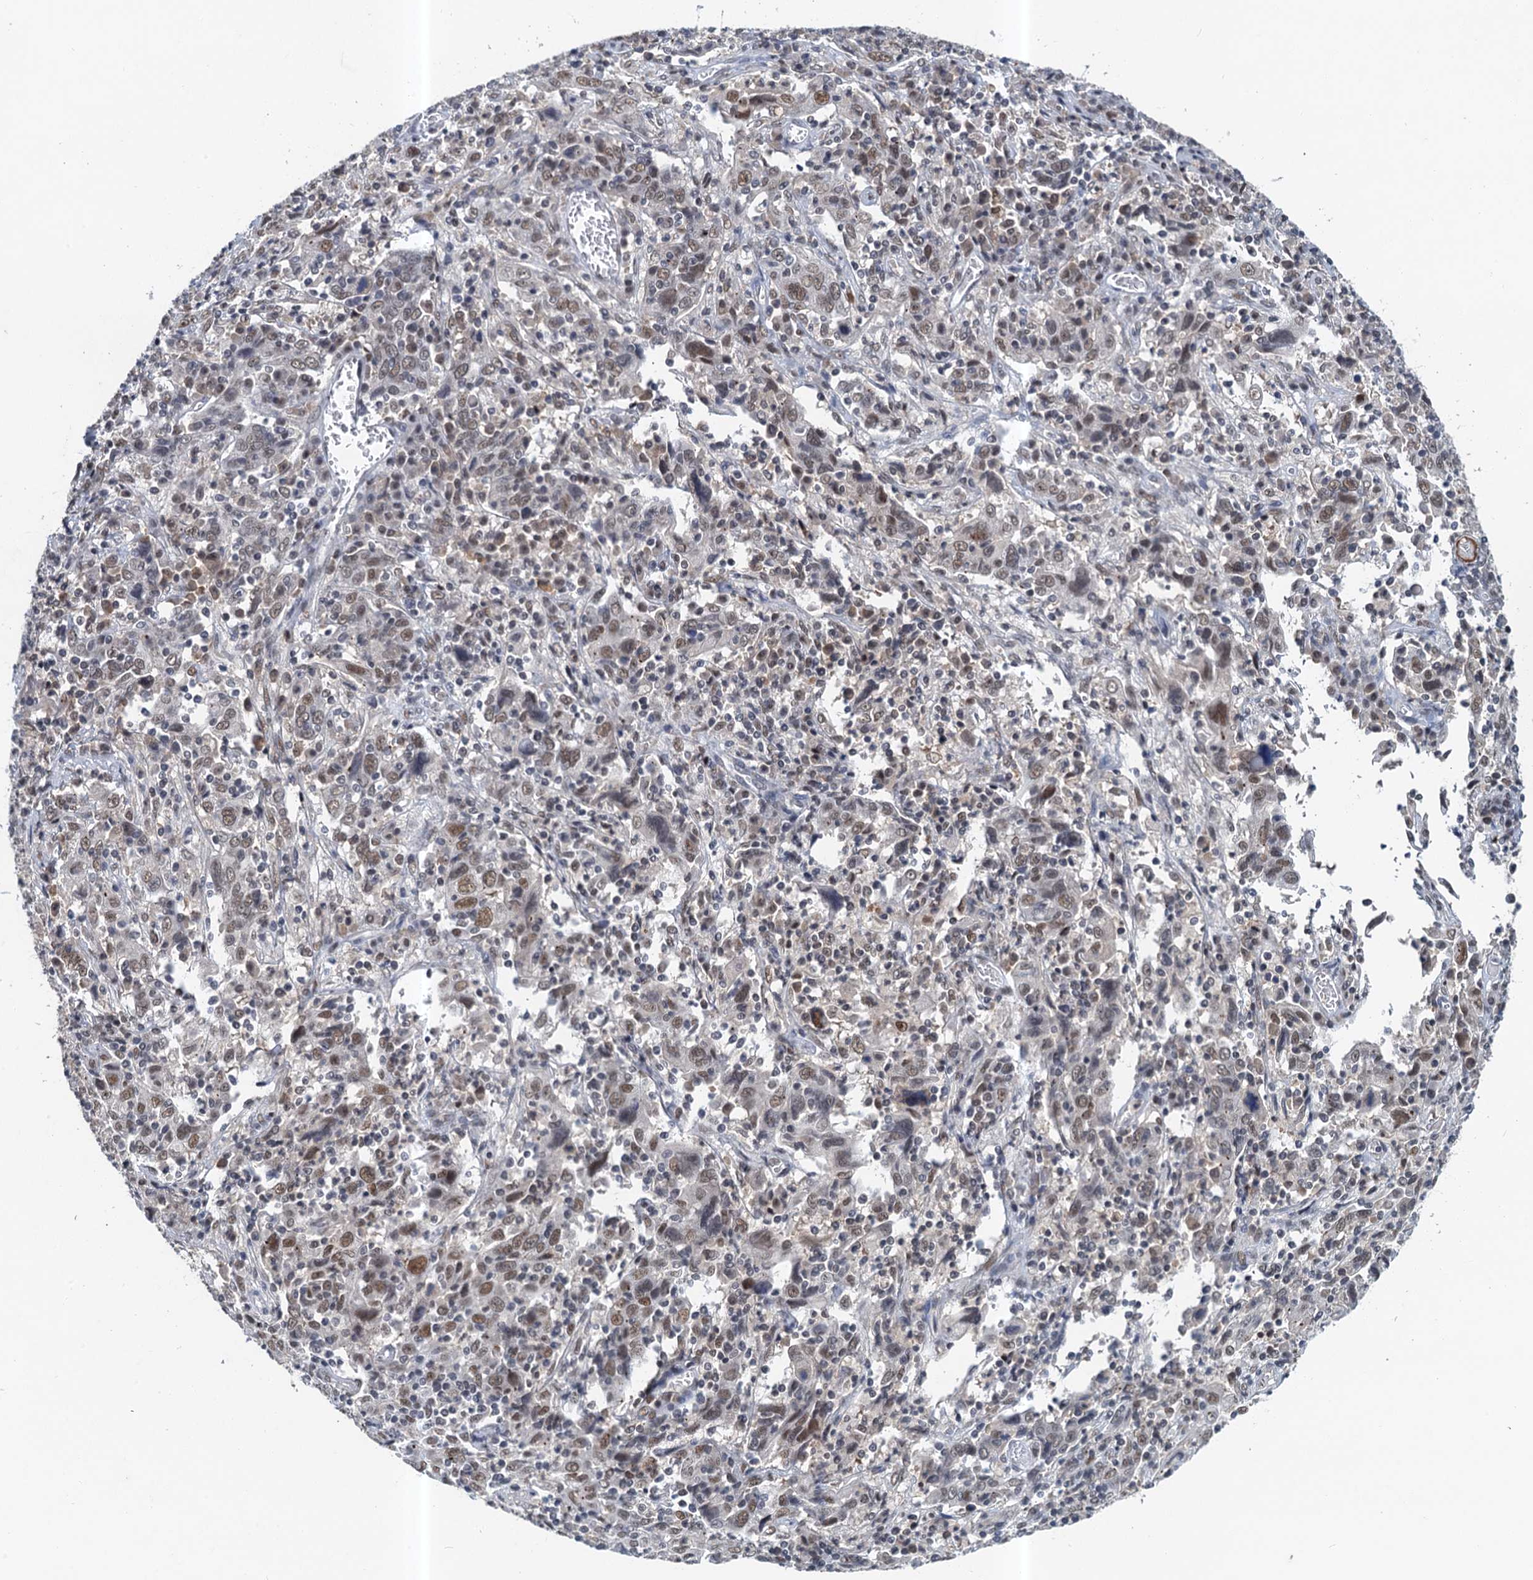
{"staining": {"intensity": "moderate", "quantity": "25%-75%", "location": "nuclear"}, "tissue": "cervical cancer", "cell_type": "Tumor cells", "image_type": "cancer", "snomed": [{"axis": "morphology", "description": "Squamous cell carcinoma, NOS"}, {"axis": "topography", "description": "Cervix"}], "caption": "Immunohistochemistry (IHC) (DAB) staining of human squamous cell carcinoma (cervical) shows moderate nuclear protein expression in approximately 25%-75% of tumor cells. The staining was performed using DAB, with brown indicating positive protein expression. Nuclei are stained blue with hematoxylin.", "gene": "CSTF3", "patient": {"sex": "female", "age": 46}}